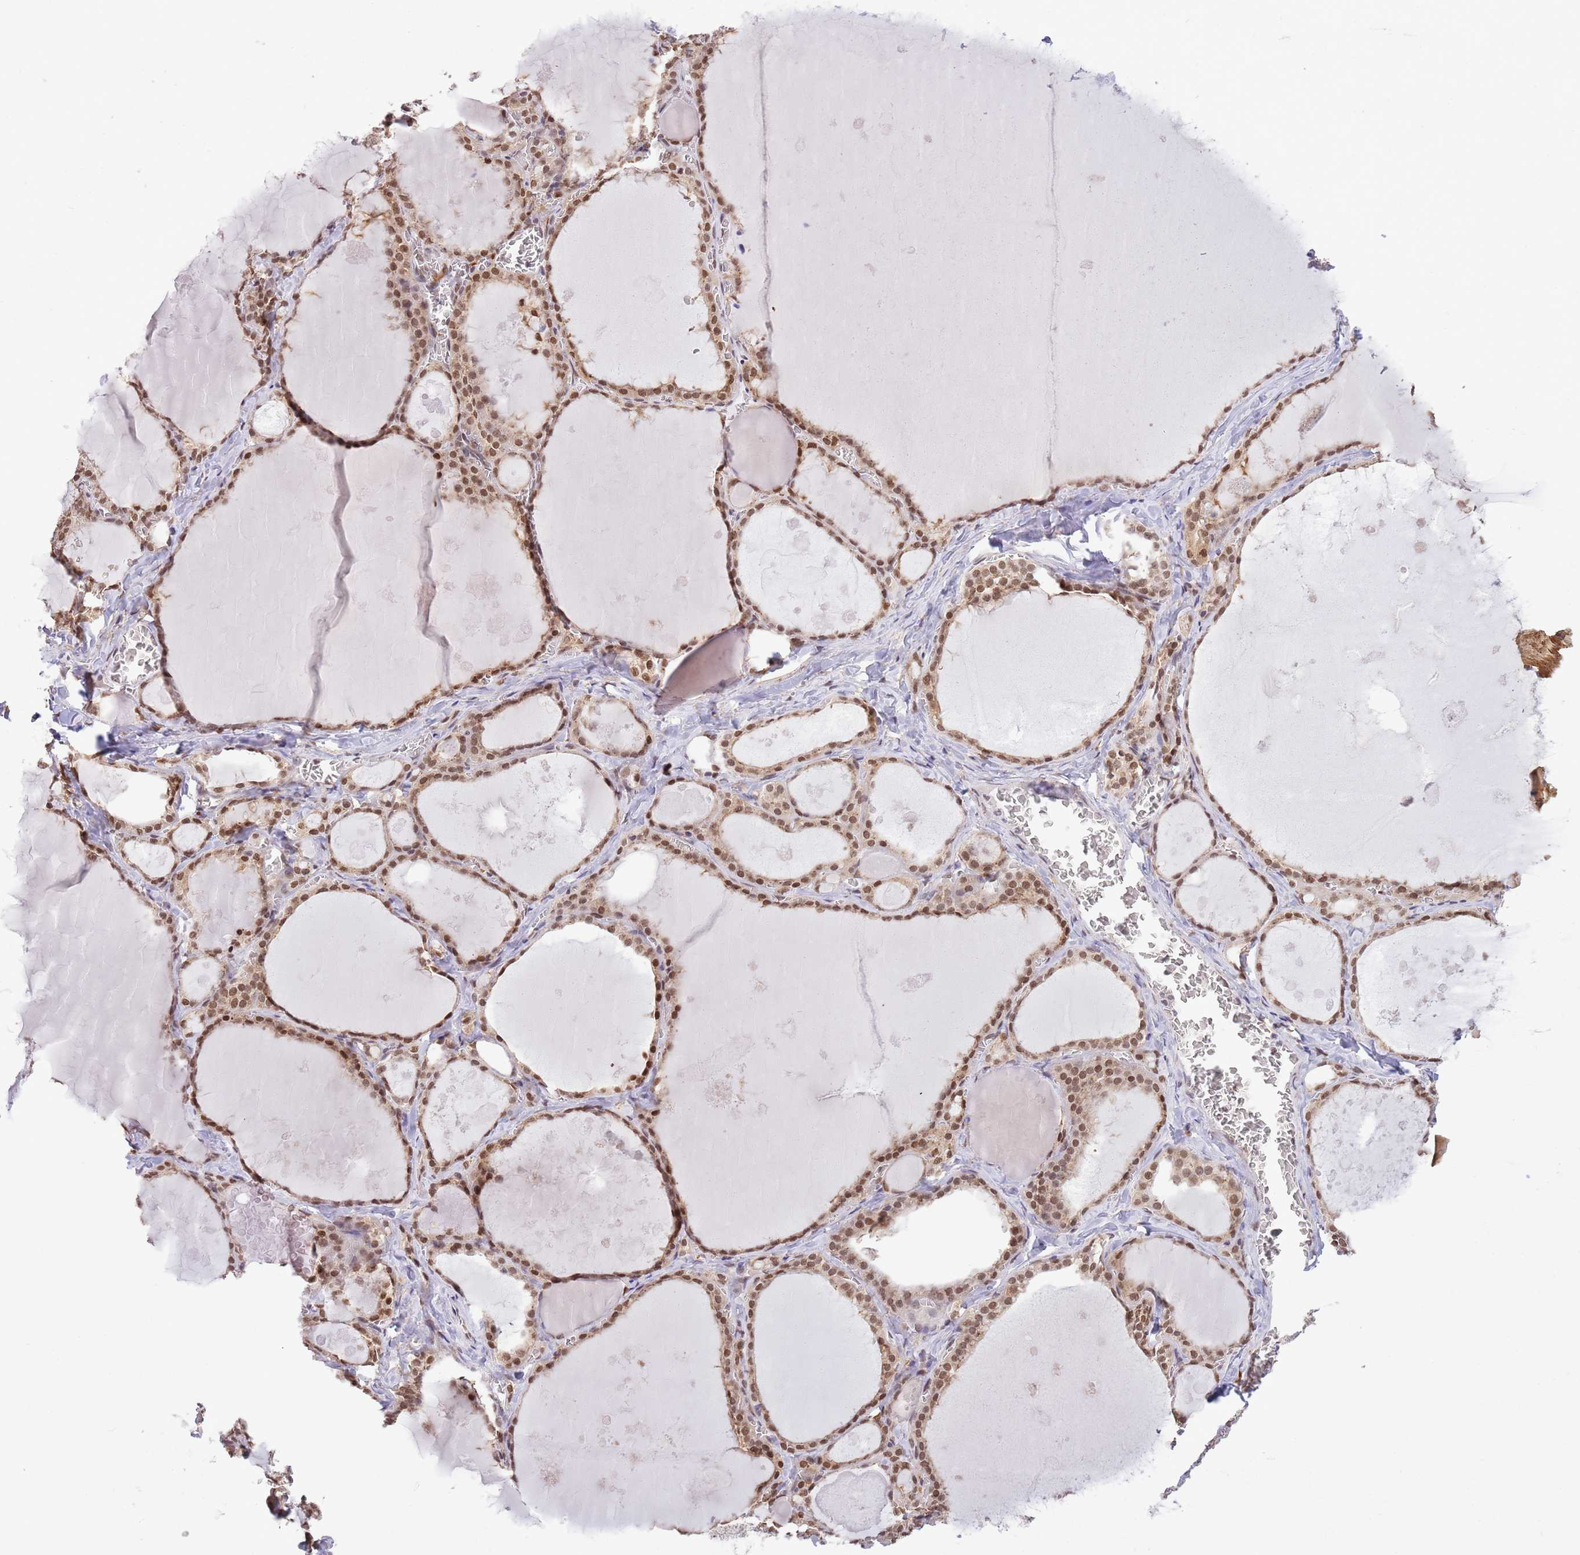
{"staining": {"intensity": "moderate", "quantity": ">75%", "location": "nuclear"}, "tissue": "thyroid gland", "cell_type": "Glandular cells", "image_type": "normal", "snomed": [{"axis": "morphology", "description": "Normal tissue, NOS"}, {"axis": "topography", "description": "Thyroid gland"}], "caption": "Protein staining demonstrates moderate nuclear staining in about >75% of glandular cells in benign thyroid gland.", "gene": "TRIM32", "patient": {"sex": "male", "age": 56}}